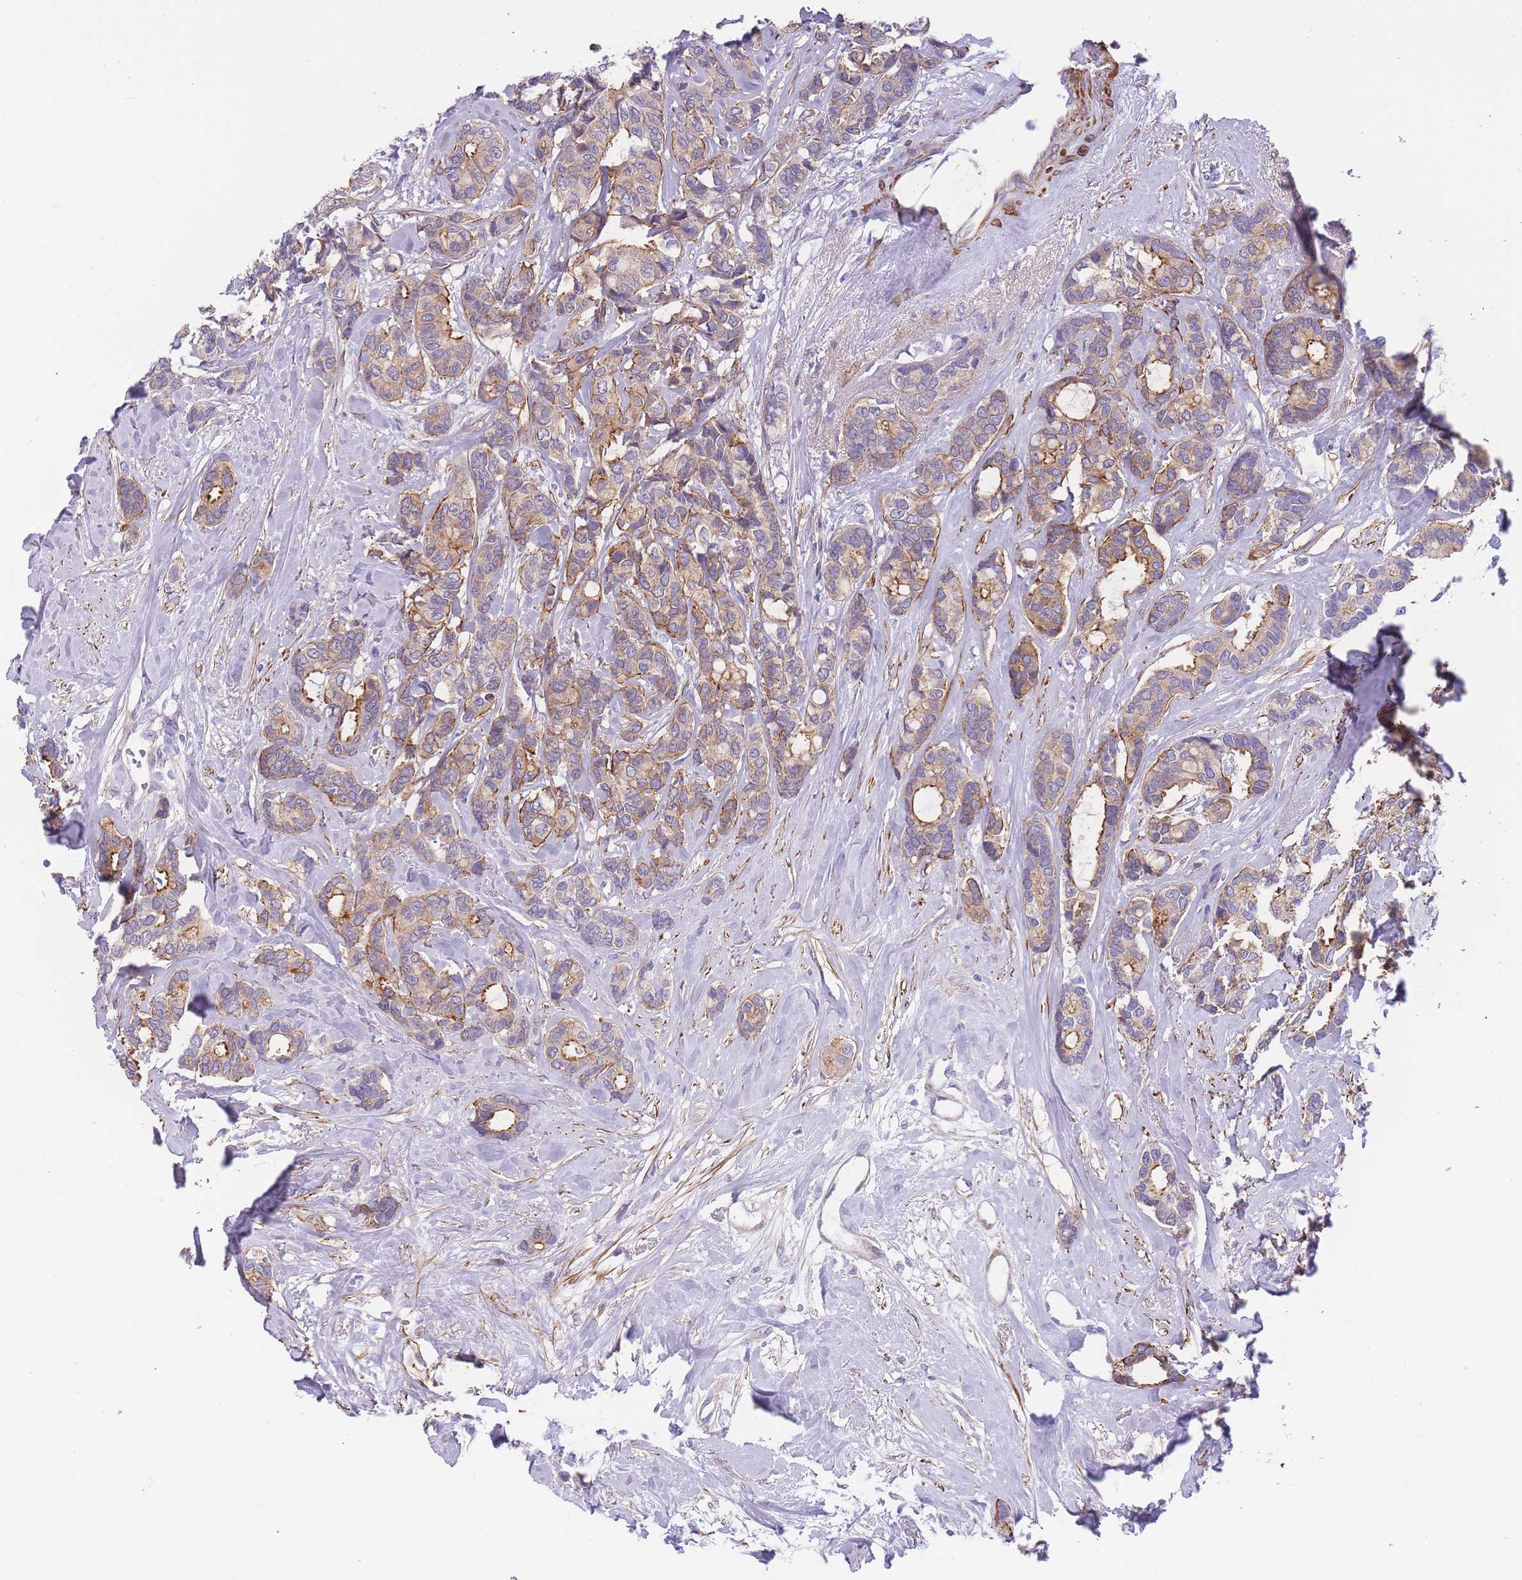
{"staining": {"intensity": "moderate", "quantity": ">75%", "location": "cytoplasmic/membranous"}, "tissue": "breast cancer", "cell_type": "Tumor cells", "image_type": "cancer", "snomed": [{"axis": "morphology", "description": "Duct carcinoma"}, {"axis": "topography", "description": "Breast"}], "caption": "A high-resolution micrograph shows immunohistochemistry staining of breast cancer, which demonstrates moderate cytoplasmic/membranous staining in about >75% of tumor cells. (DAB IHC with brightfield microscopy, high magnification).", "gene": "FAM124A", "patient": {"sex": "female", "age": 87}}